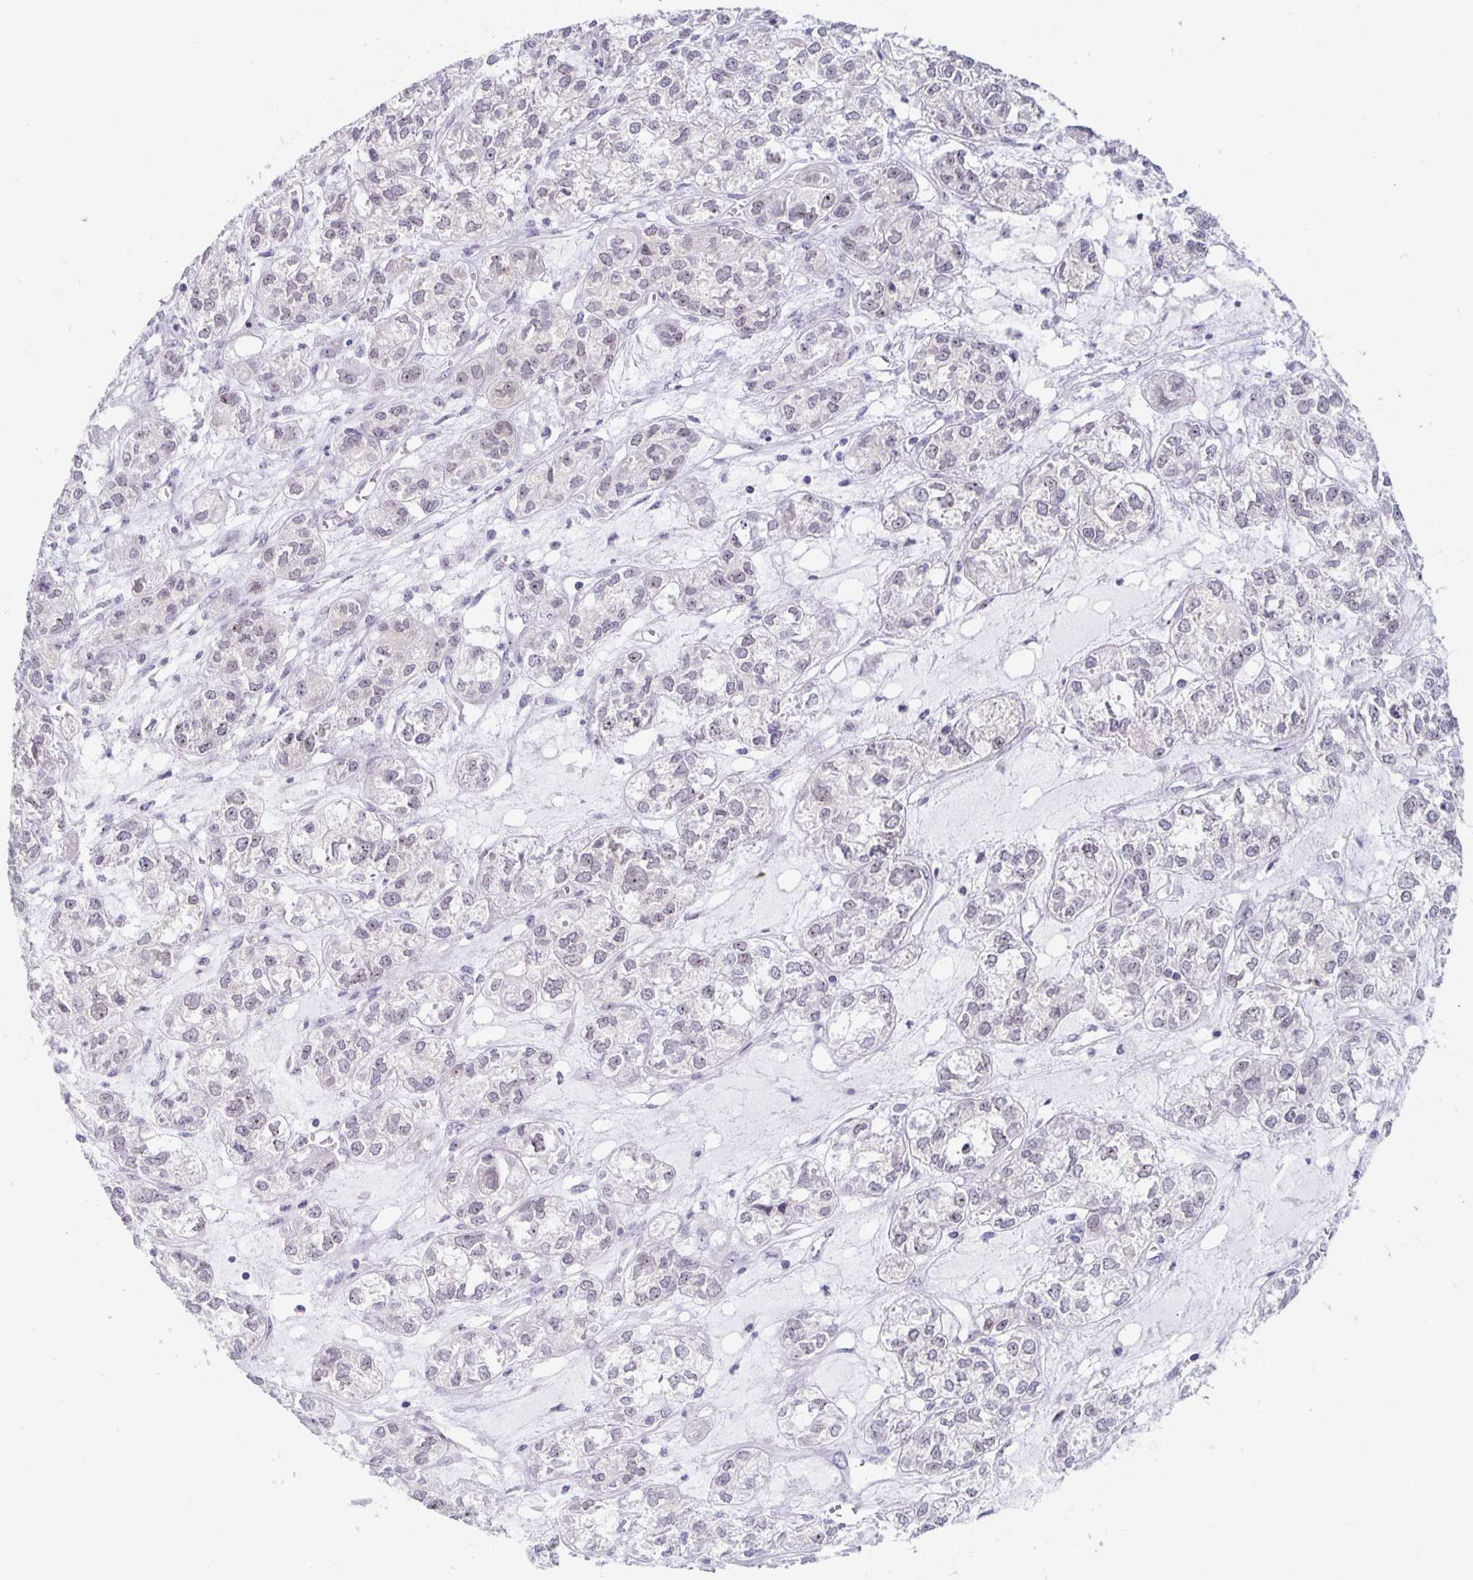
{"staining": {"intensity": "weak", "quantity": "<25%", "location": "nuclear"}, "tissue": "ovarian cancer", "cell_type": "Tumor cells", "image_type": "cancer", "snomed": [{"axis": "morphology", "description": "Carcinoma, endometroid"}, {"axis": "topography", "description": "Ovary"}], "caption": "Immunohistochemical staining of human endometroid carcinoma (ovarian) demonstrates no significant staining in tumor cells.", "gene": "NUP85", "patient": {"sex": "female", "age": 64}}